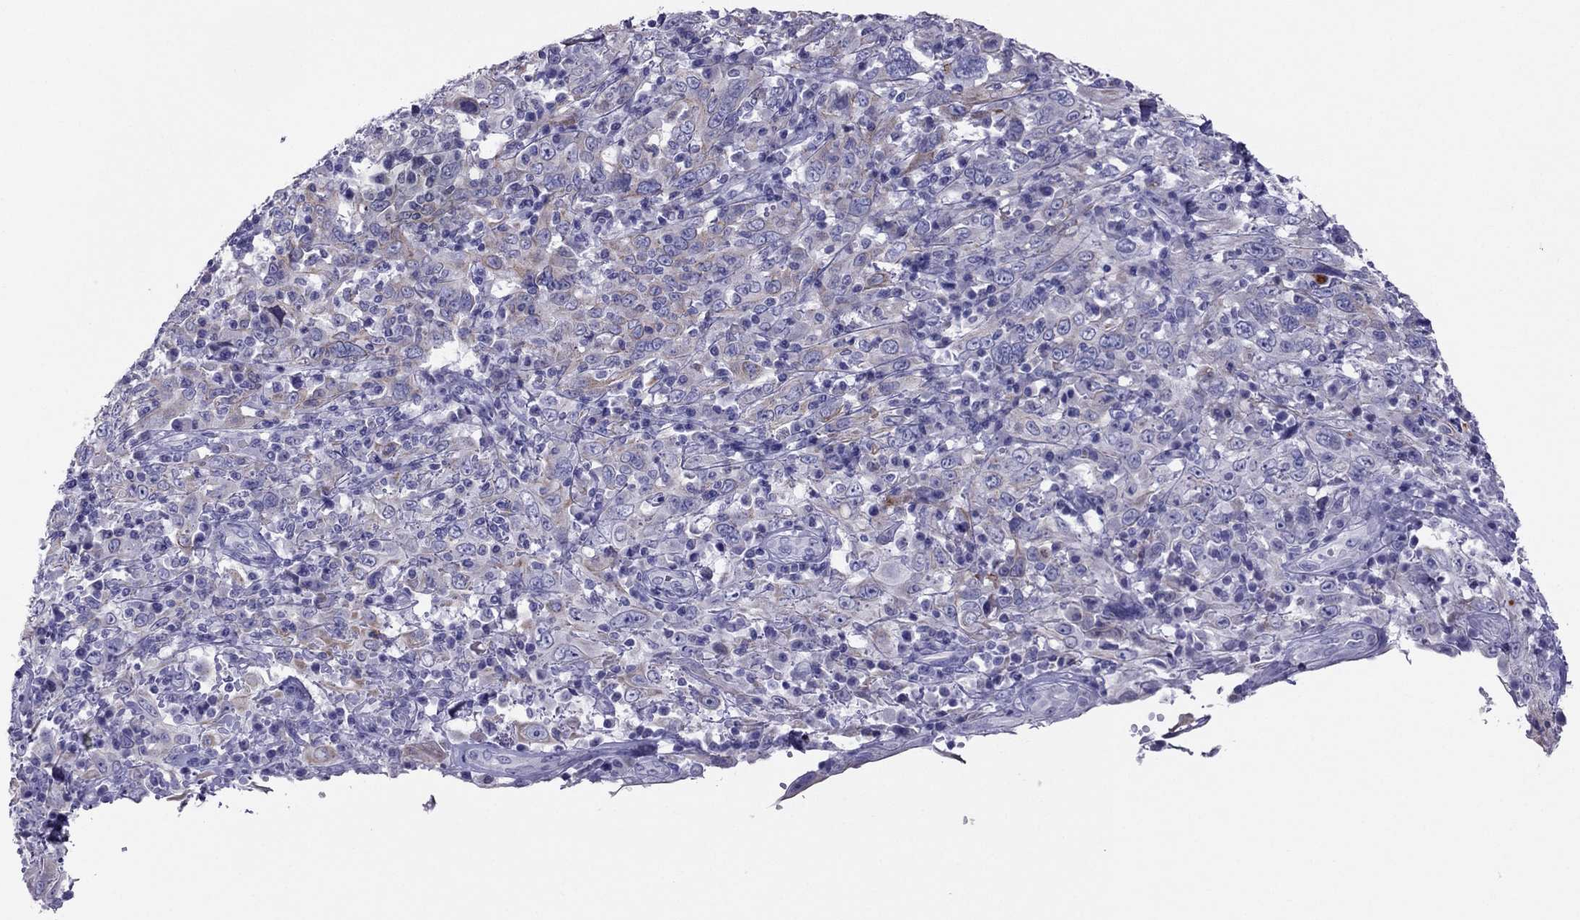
{"staining": {"intensity": "moderate", "quantity": "<25%", "location": "cytoplasmic/membranous"}, "tissue": "cervical cancer", "cell_type": "Tumor cells", "image_type": "cancer", "snomed": [{"axis": "morphology", "description": "Squamous cell carcinoma, NOS"}, {"axis": "topography", "description": "Cervix"}], "caption": "Protein expression analysis of human cervical cancer (squamous cell carcinoma) reveals moderate cytoplasmic/membranous staining in approximately <25% of tumor cells.", "gene": "MAEL", "patient": {"sex": "female", "age": 46}}